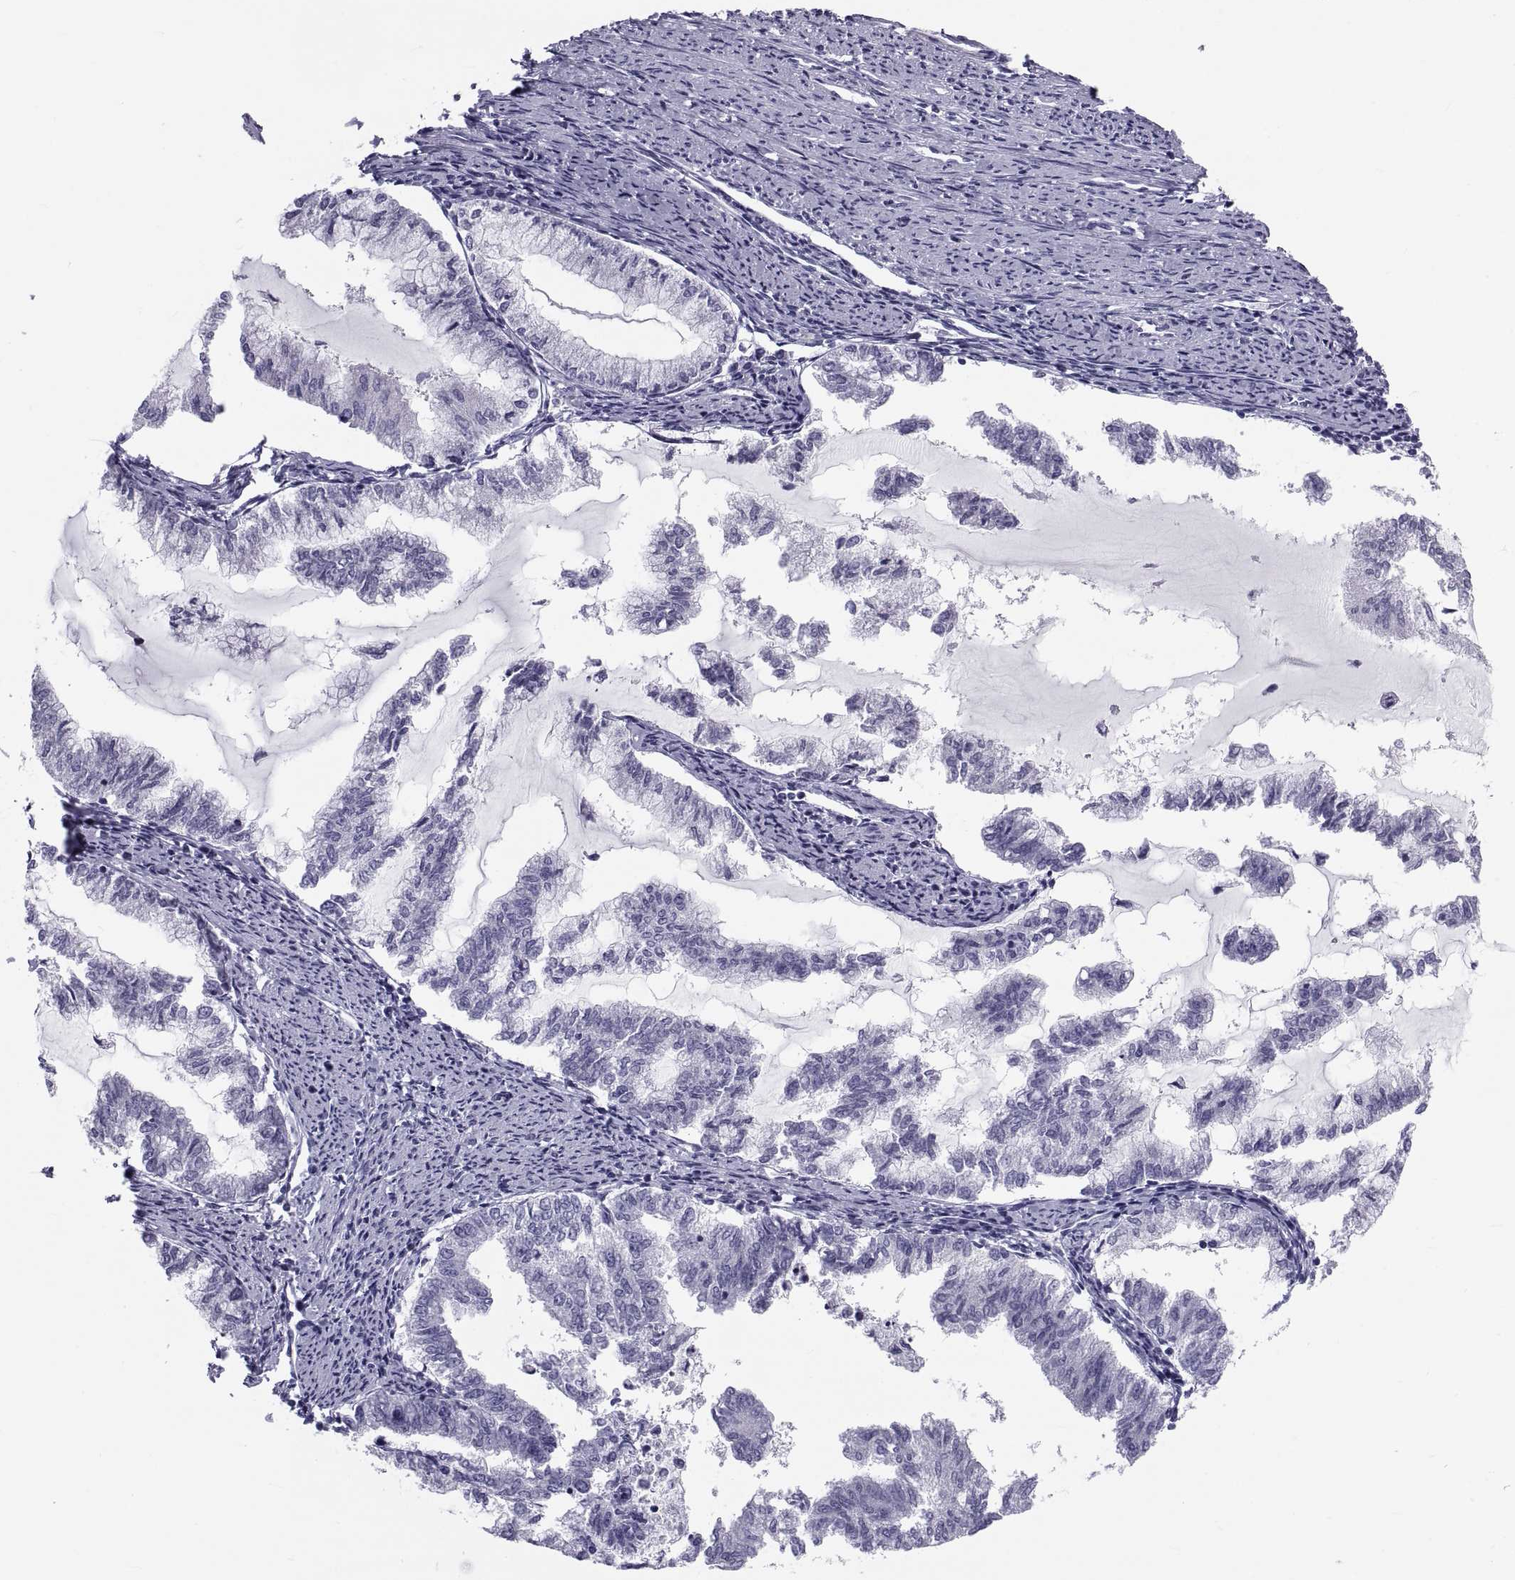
{"staining": {"intensity": "negative", "quantity": "none", "location": "none"}, "tissue": "endometrial cancer", "cell_type": "Tumor cells", "image_type": "cancer", "snomed": [{"axis": "morphology", "description": "Adenocarcinoma, NOS"}, {"axis": "topography", "description": "Endometrium"}], "caption": "IHC histopathology image of neoplastic tissue: endometrial cancer stained with DAB (3,3'-diaminobenzidine) exhibits no significant protein expression in tumor cells.", "gene": "DEFB129", "patient": {"sex": "female", "age": 79}}